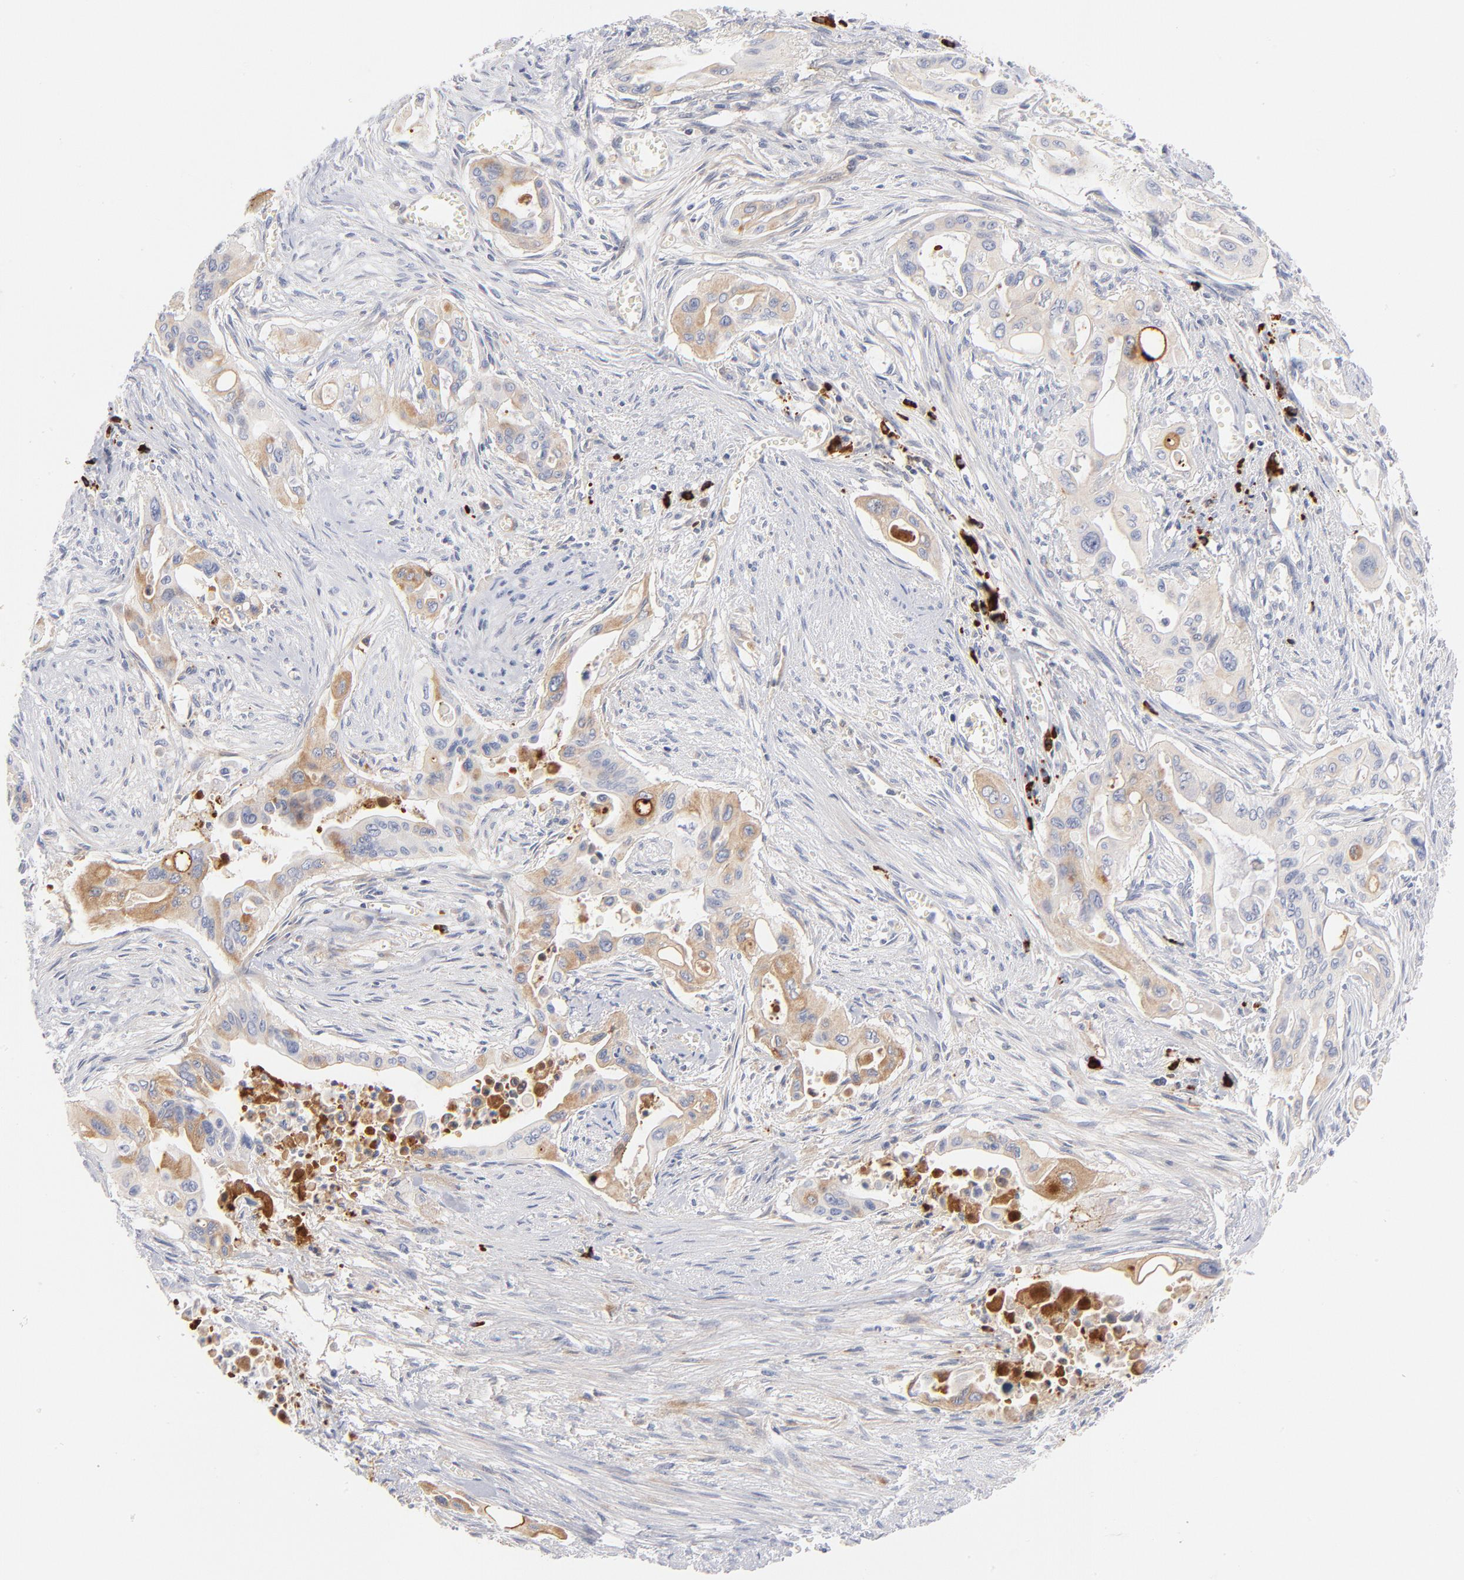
{"staining": {"intensity": "weak", "quantity": "<25%", "location": "cytoplasmic/membranous"}, "tissue": "pancreatic cancer", "cell_type": "Tumor cells", "image_type": "cancer", "snomed": [{"axis": "morphology", "description": "Adenocarcinoma, NOS"}, {"axis": "topography", "description": "Pancreas"}], "caption": "Tumor cells are negative for brown protein staining in pancreatic adenocarcinoma. Nuclei are stained in blue.", "gene": "PLAT", "patient": {"sex": "male", "age": 77}}